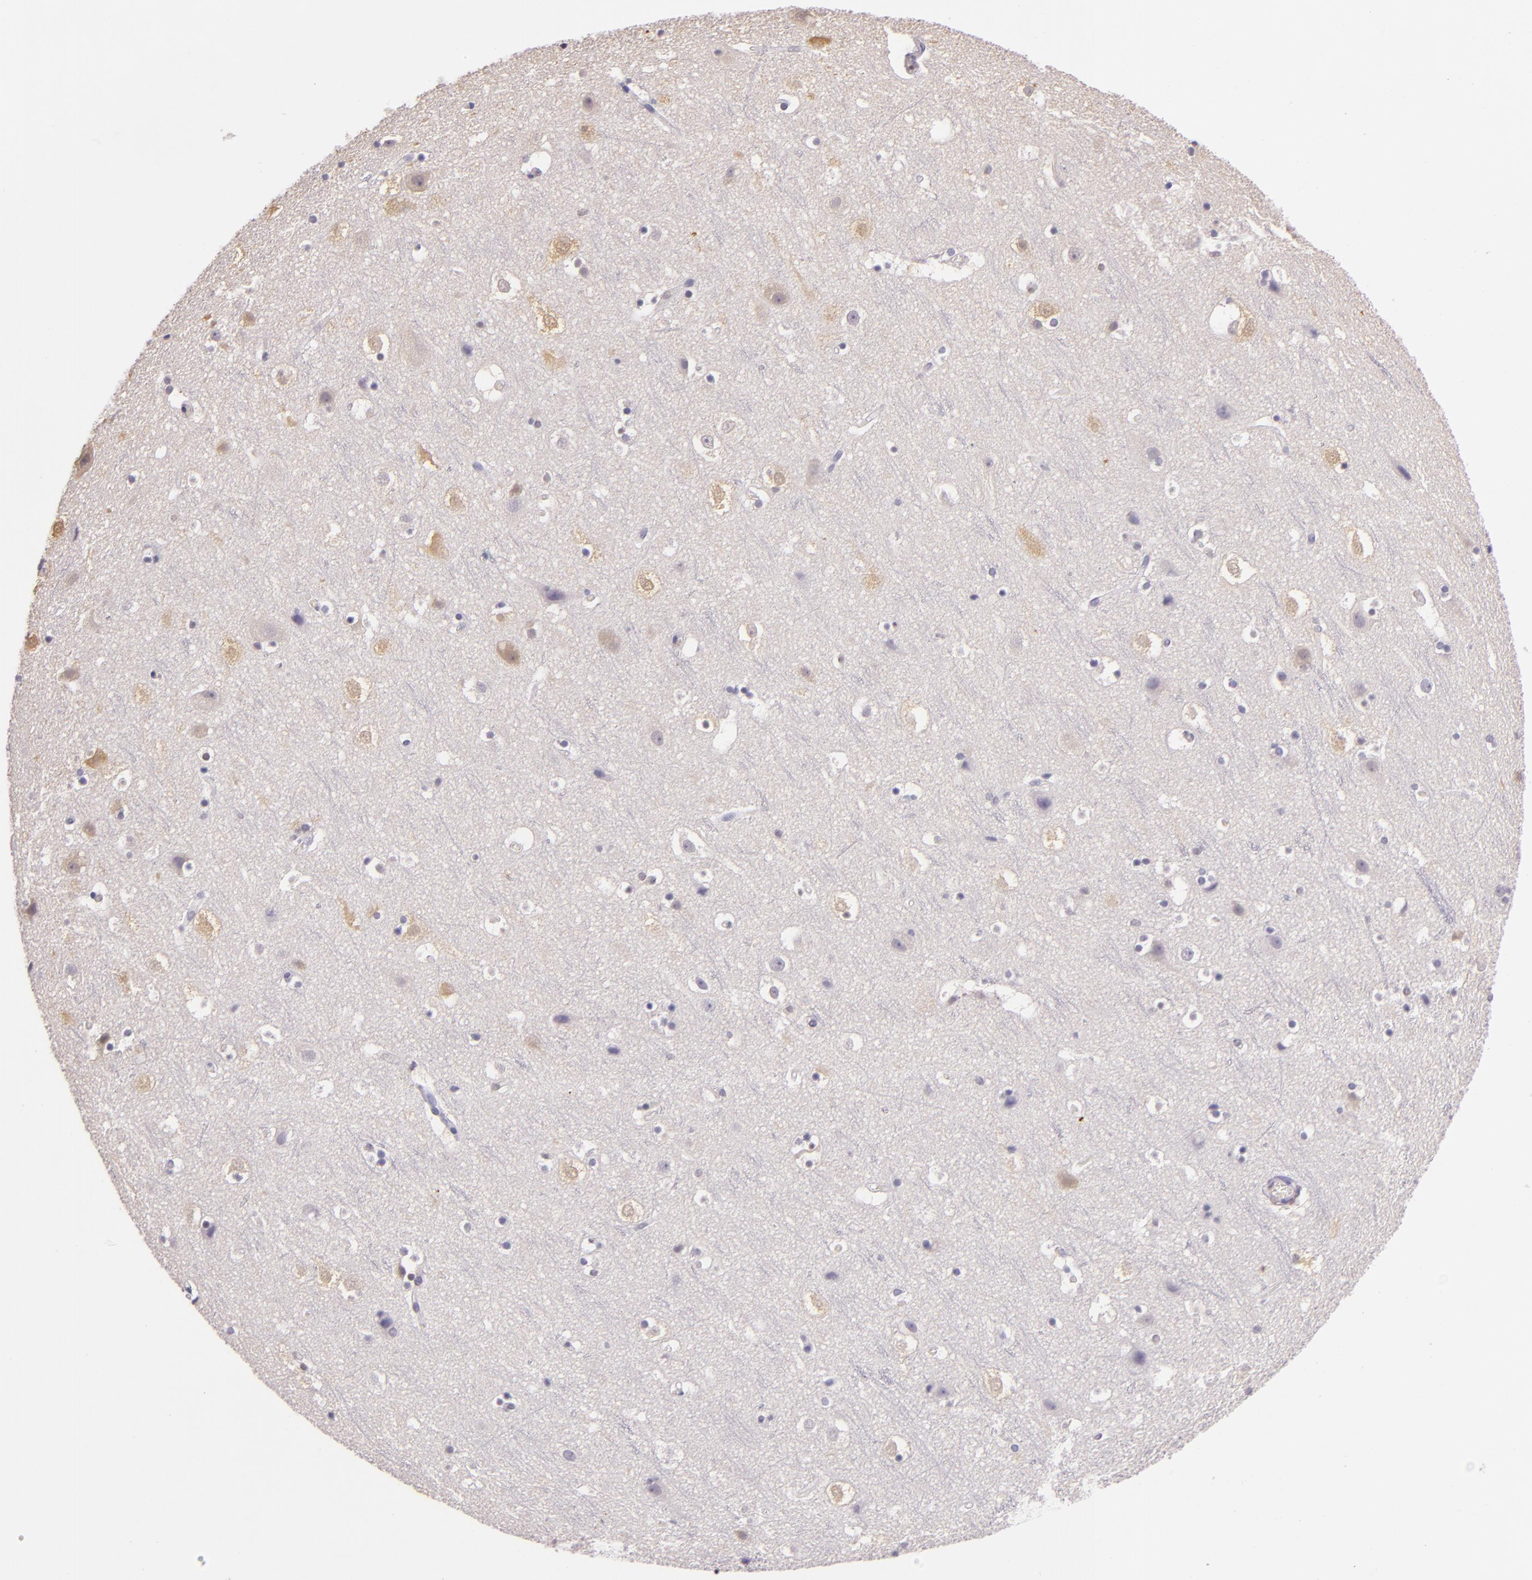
{"staining": {"intensity": "weak", "quantity": "25%-75%", "location": "cytoplasmic/membranous"}, "tissue": "cerebral cortex", "cell_type": "Endothelial cells", "image_type": "normal", "snomed": [{"axis": "morphology", "description": "Normal tissue, NOS"}, {"axis": "topography", "description": "Cerebral cortex"}], "caption": "This histopathology image displays normal cerebral cortex stained with IHC to label a protein in brown. The cytoplasmic/membranous of endothelial cells show weak positivity for the protein. Nuclei are counter-stained blue.", "gene": "HSPA8", "patient": {"sex": "male", "age": 45}}